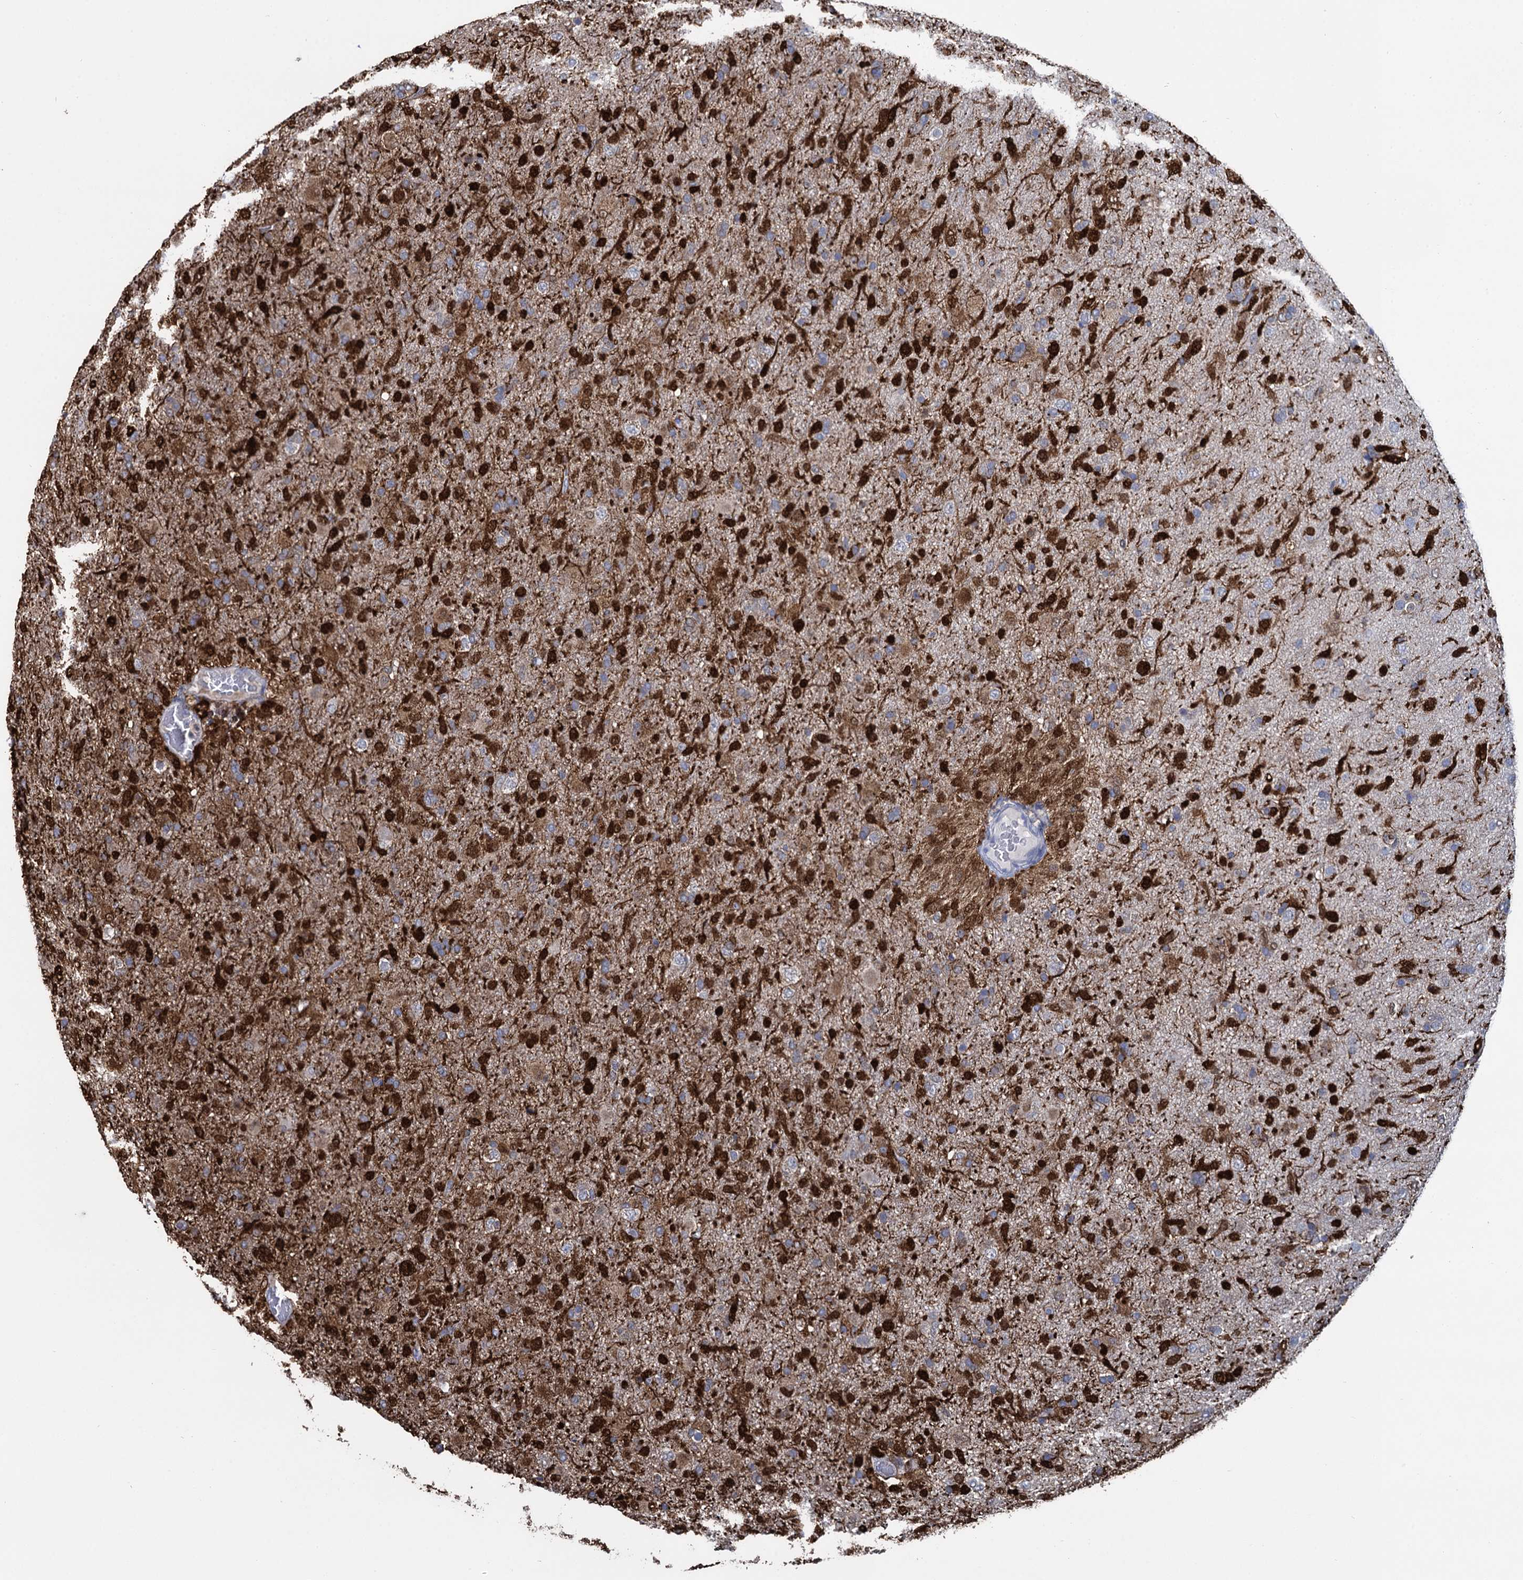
{"staining": {"intensity": "strong", "quantity": "25%-75%", "location": "cytoplasmic/membranous,nuclear"}, "tissue": "glioma", "cell_type": "Tumor cells", "image_type": "cancer", "snomed": [{"axis": "morphology", "description": "Glioma, malignant, Low grade"}, {"axis": "topography", "description": "Brain"}], "caption": "High-magnification brightfield microscopy of malignant glioma (low-grade) stained with DAB (brown) and counterstained with hematoxylin (blue). tumor cells exhibit strong cytoplasmic/membranous and nuclear positivity is present in approximately25%-75% of cells.", "gene": "FABP5", "patient": {"sex": "male", "age": 65}}